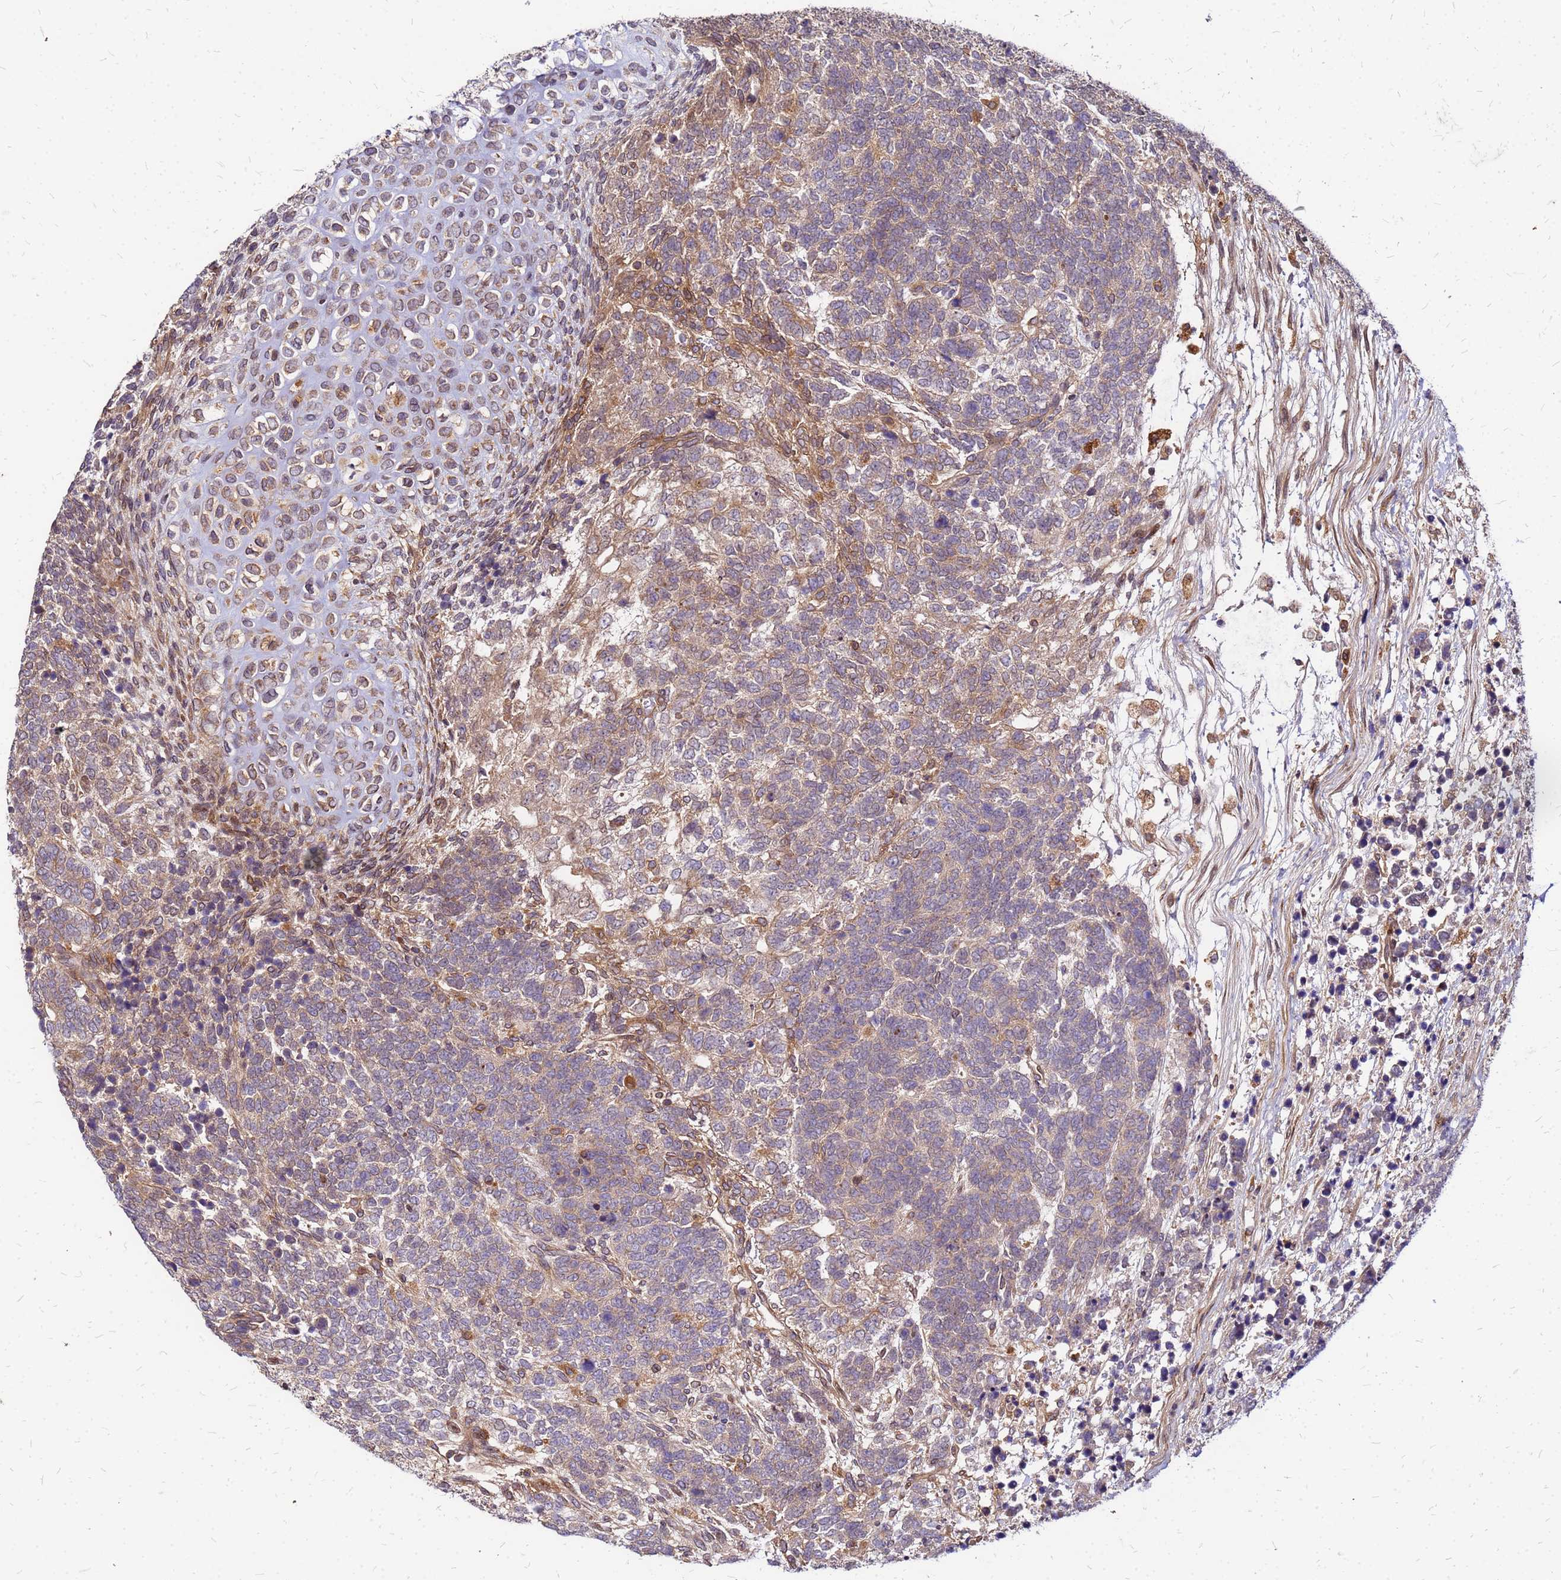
{"staining": {"intensity": "weak", "quantity": "<25%", "location": "cytoplasmic/membranous"}, "tissue": "testis cancer", "cell_type": "Tumor cells", "image_type": "cancer", "snomed": [{"axis": "morphology", "description": "Carcinoma, Embryonal, NOS"}, {"axis": "topography", "description": "Testis"}], "caption": "Immunohistochemical staining of testis embryonal carcinoma shows no significant positivity in tumor cells.", "gene": "CYBC1", "patient": {"sex": "male", "age": 23}}